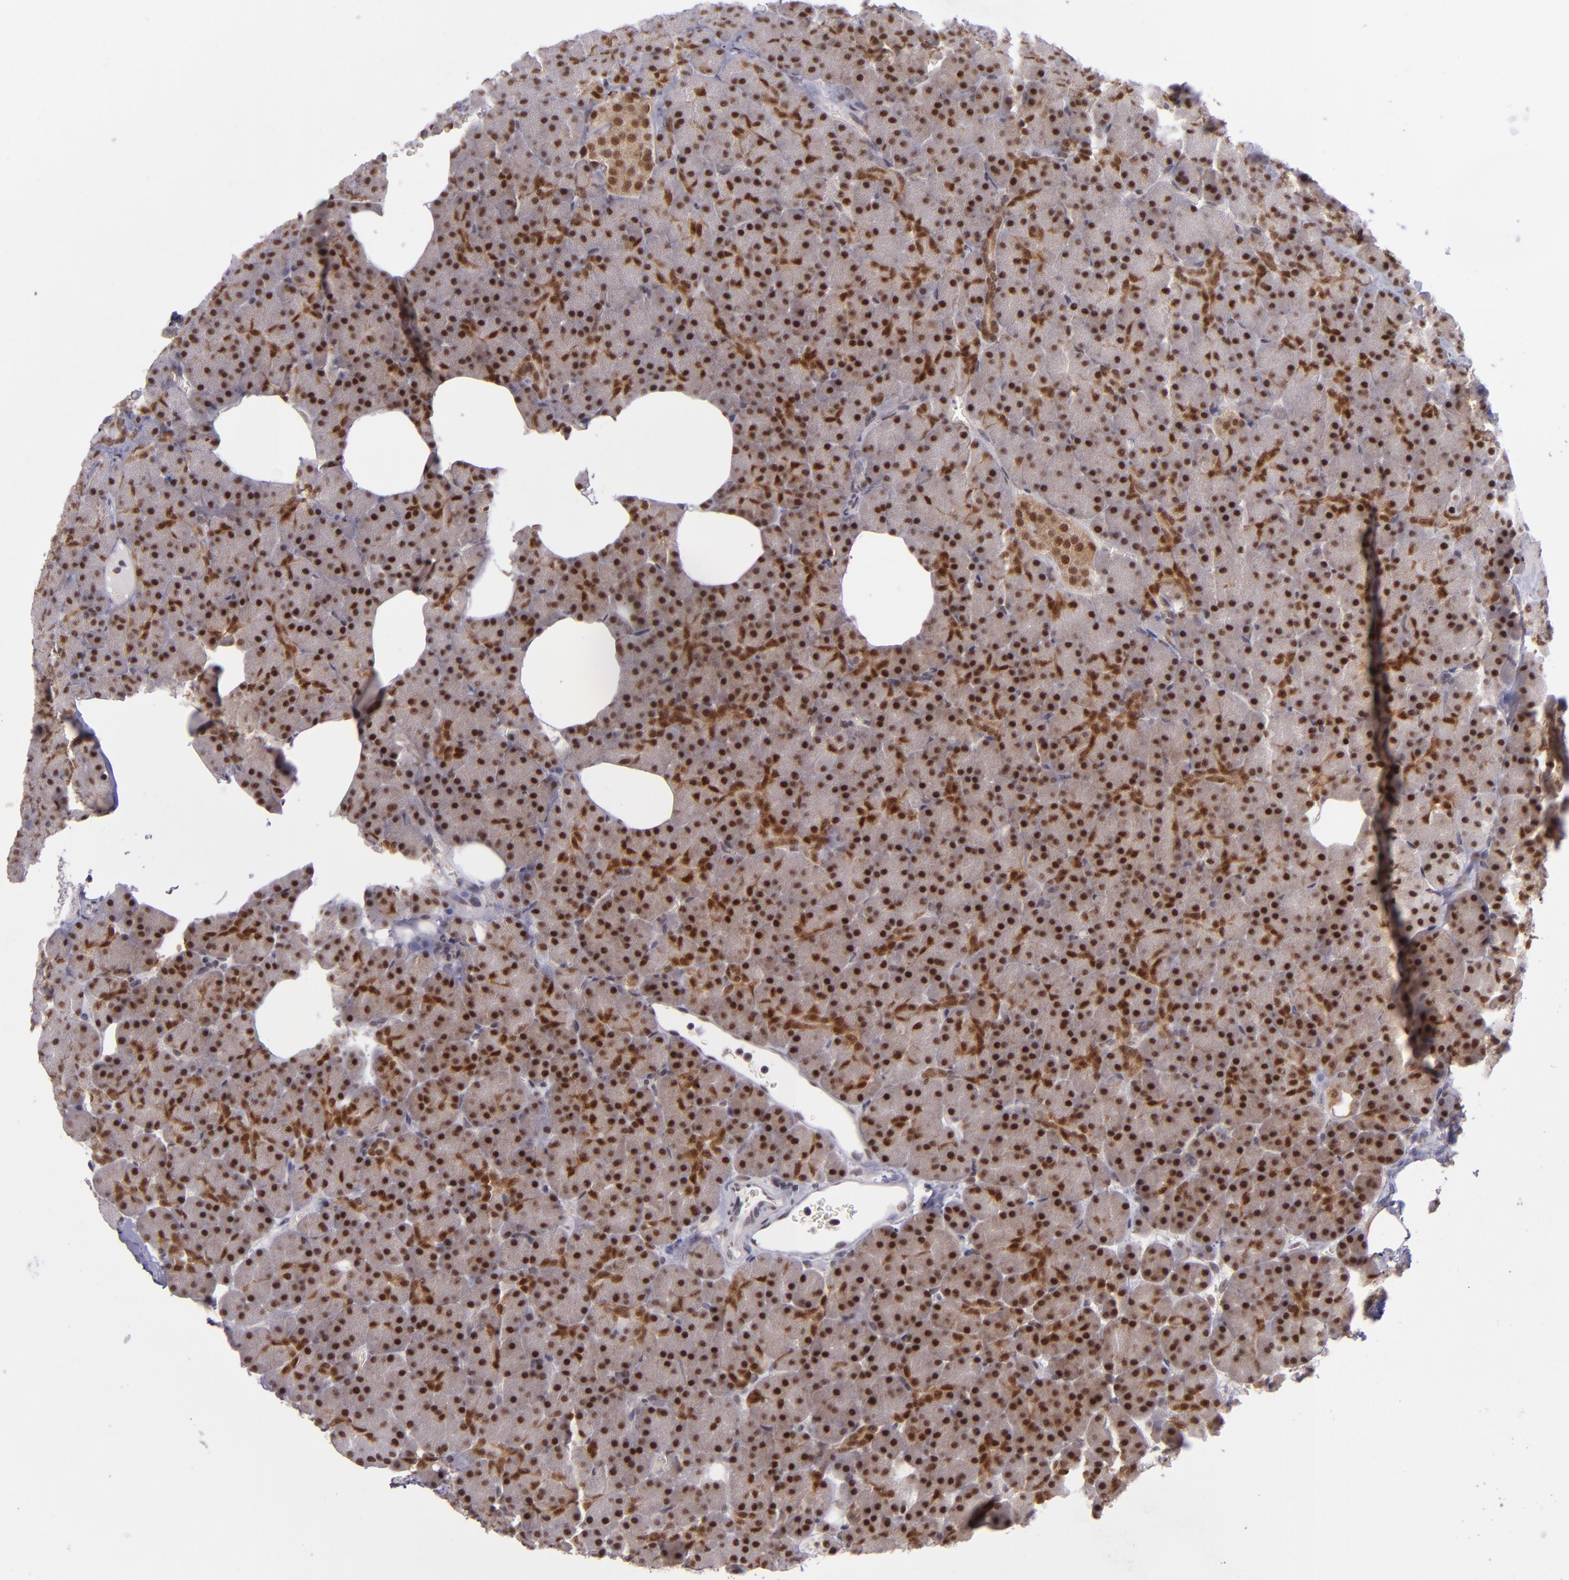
{"staining": {"intensity": "moderate", "quantity": ">75%", "location": "nuclear"}, "tissue": "pancreas", "cell_type": "Exocrine glandular cells", "image_type": "normal", "snomed": [{"axis": "morphology", "description": "Normal tissue, NOS"}, {"axis": "topography", "description": "Pancreas"}], "caption": "Protein expression analysis of unremarkable pancreas shows moderate nuclear positivity in about >75% of exocrine glandular cells. (Stains: DAB in brown, nuclei in blue, Microscopy: brightfield microscopy at high magnification).", "gene": "BAG1", "patient": {"sex": "female", "age": 35}}